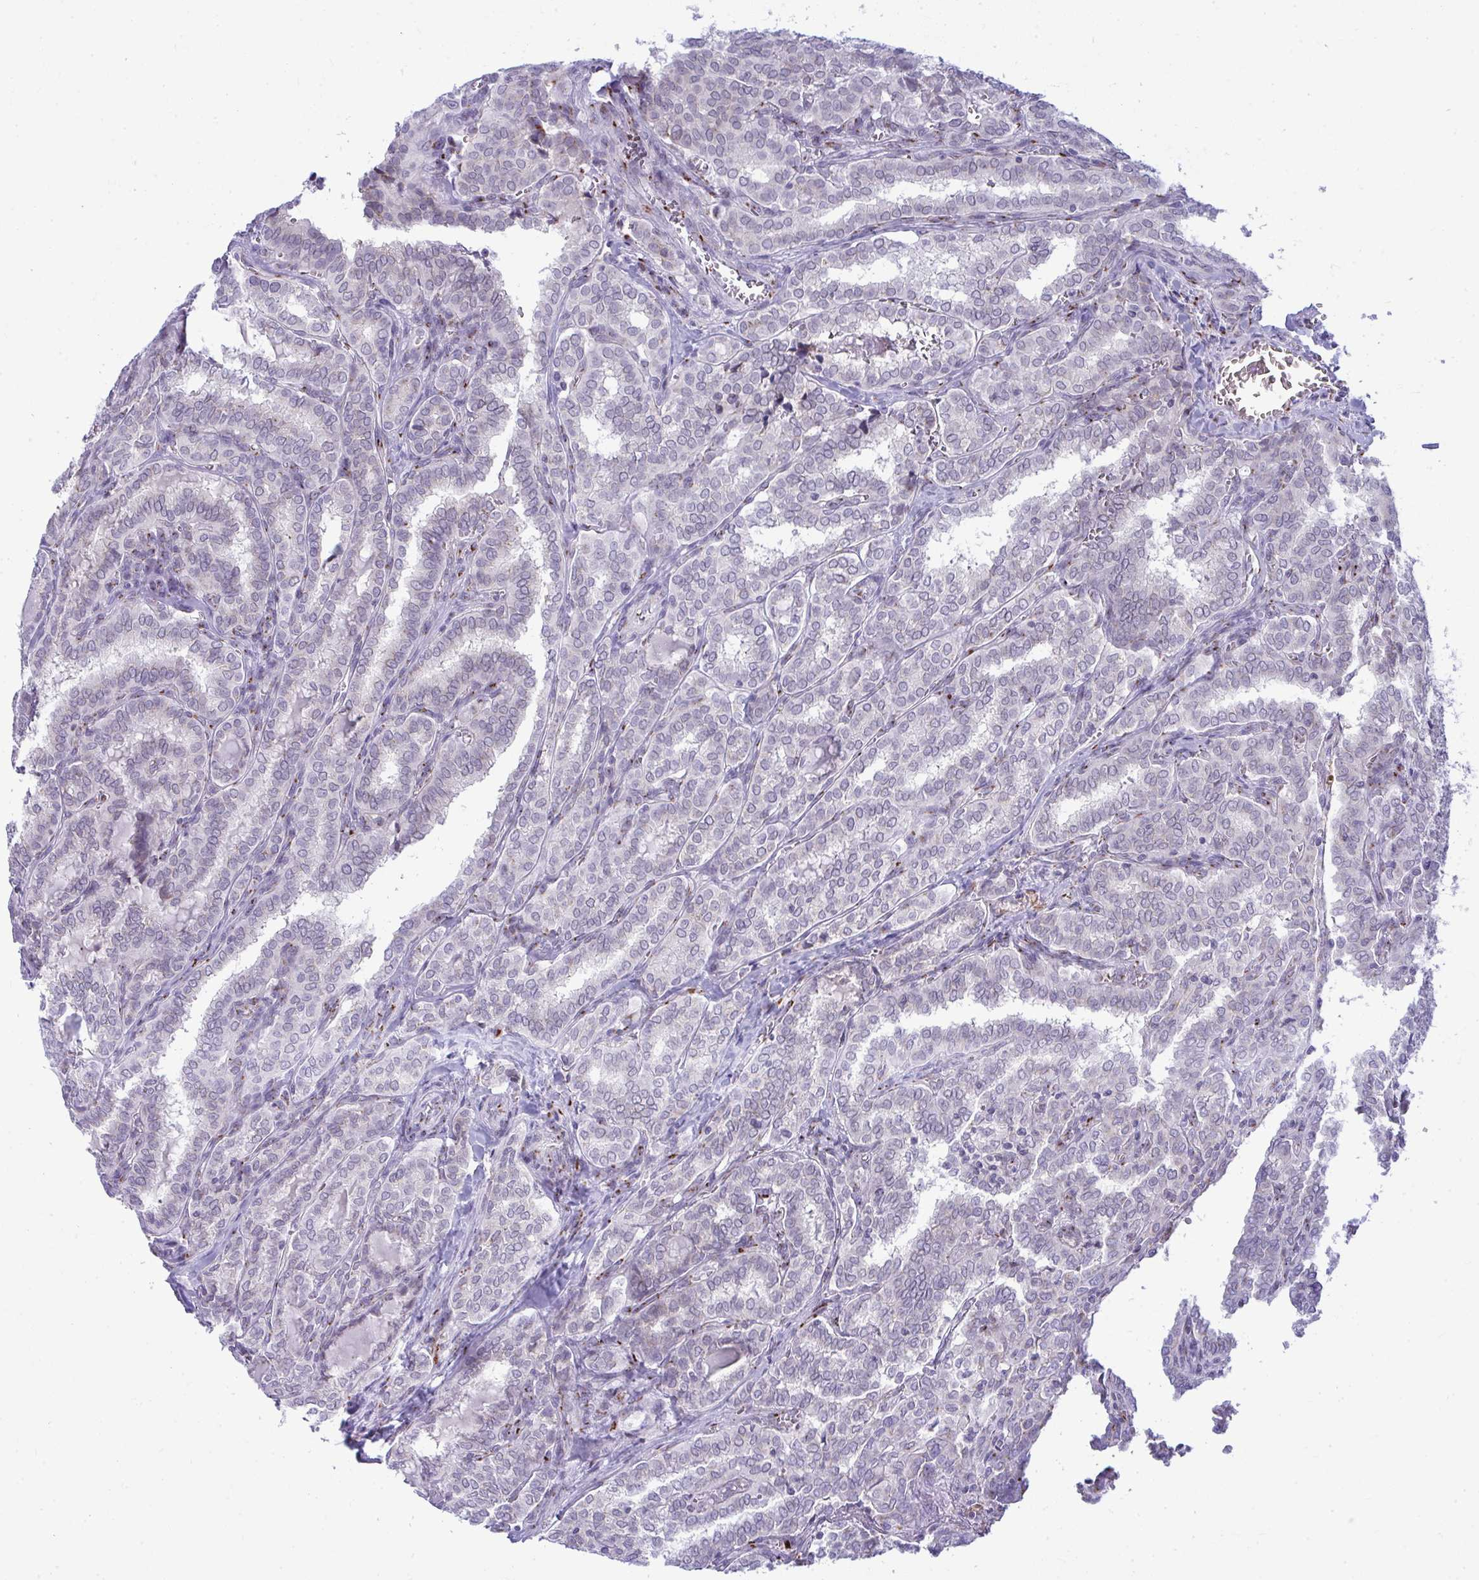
{"staining": {"intensity": "negative", "quantity": "none", "location": "none"}, "tissue": "thyroid cancer", "cell_type": "Tumor cells", "image_type": "cancer", "snomed": [{"axis": "morphology", "description": "Papillary adenocarcinoma, NOS"}, {"axis": "topography", "description": "Thyroid gland"}], "caption": "This is an IHC micrograph of thyroid cancer. There is no staining in tumor cells.", "gene": "DTX4", "patient": {"sex": "female", "age": 30}}